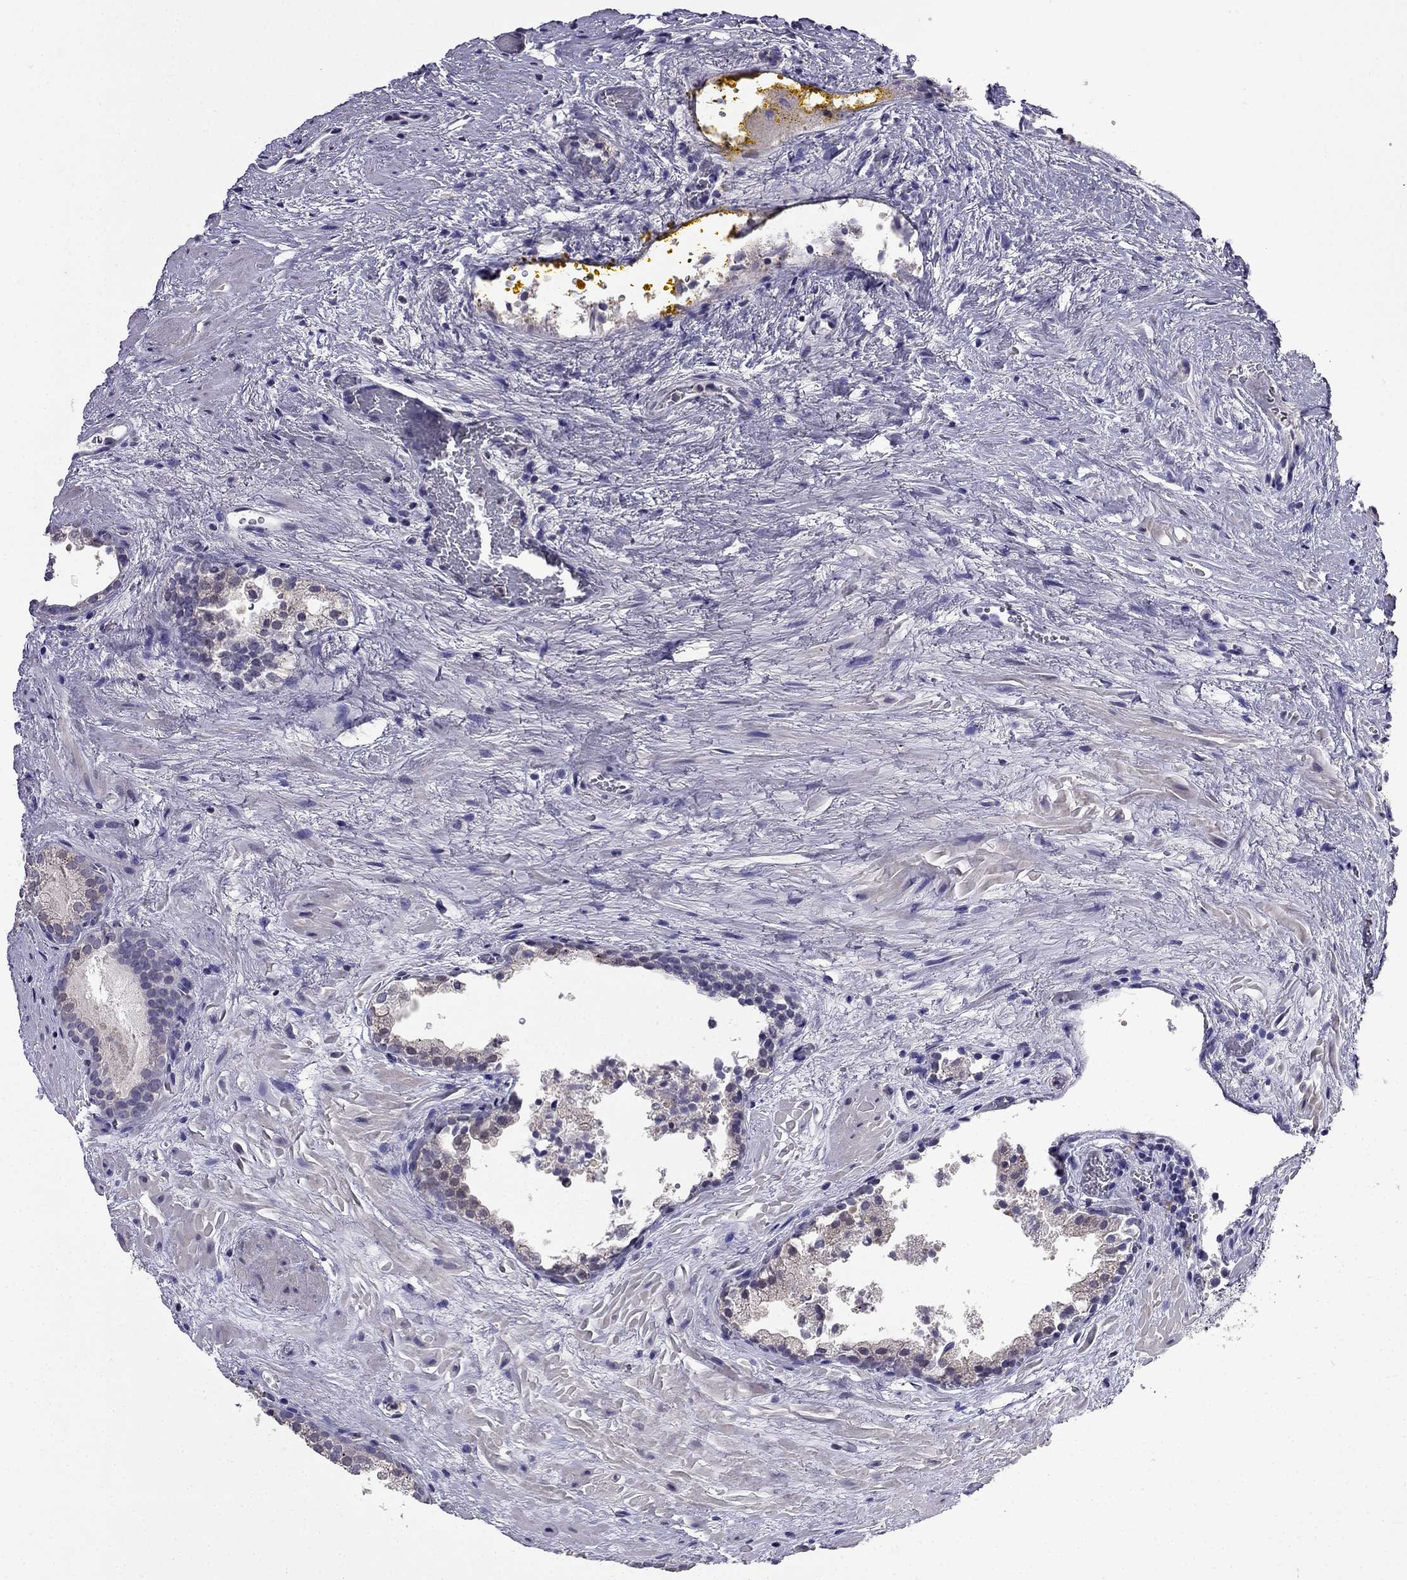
{"staining": {"intensity": "negative", "quantity": "none", "location": "none"}, "tissue": "prostate cancer", "cell_type": "Tumor cells", "image_type": "cancer", "snomed": [{"axis": "morphology", "description": "Adenocarcinoma, NOS"}, {"axis": "topography", "description": "Prostate"}], "caption": "Tumor cells show no significant protein positivity in prostate cancer (adenocarcinoma). (Brightfield microscopy of DAB immunohistochemistry at high magnification).", "gene": "AQP9", "patient": {"sex": "male", "age": 66}}